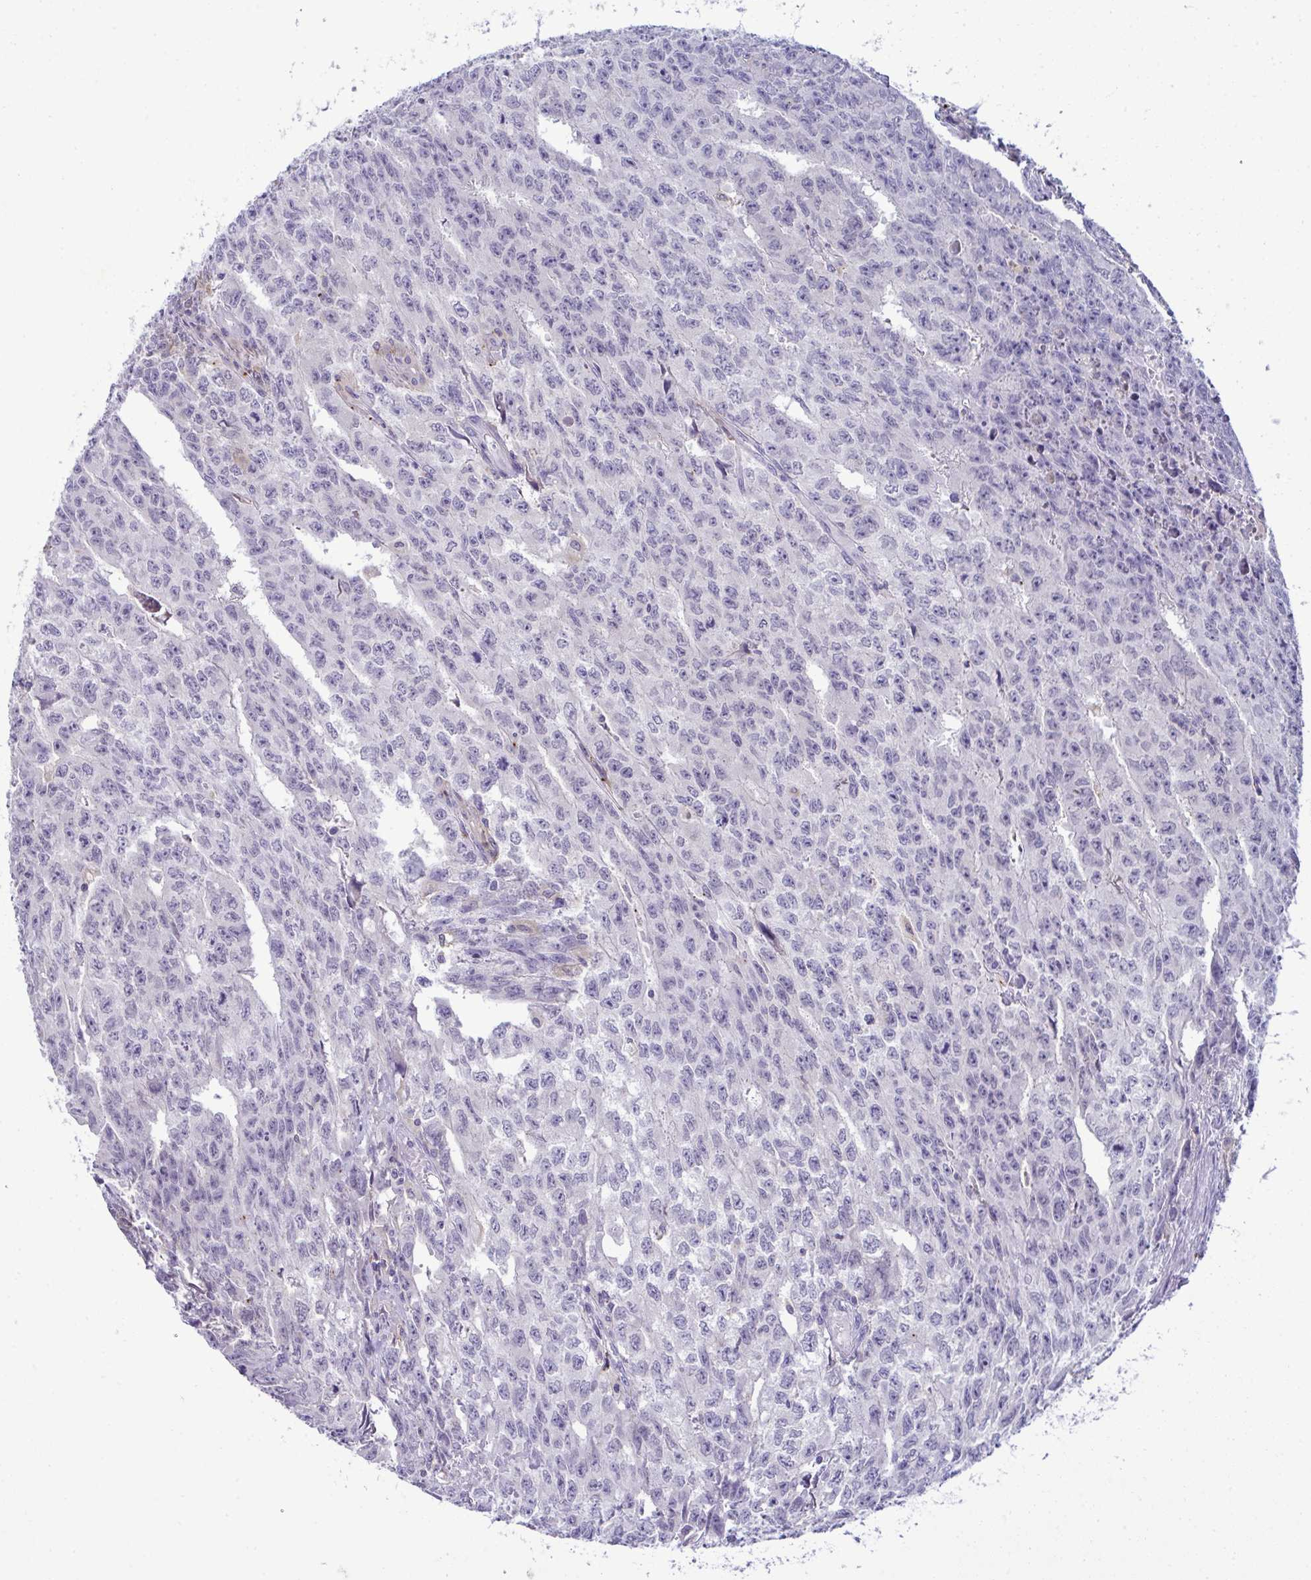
{"staining": {"intensity": "negative", "quantity": "none", "location": "none"}, "tissue": "testis cancer", "cell_type": "Tumor cells", "image_type": "cancer", "snomed": [{"axis": "morphology", "description": "Carcinoma, Embryonal, NOS"}, {"axis": "morphology", "description": "Teratoma, malignant, NOS"}, {"axis": "topography", "description": "Testis"}], "caption": "Testis cancer was stained to show a protein in brown. There is no significant staining in tumor cells.", "gene": "RGPD5", "patient": {"sex": "male", "age": 24}}